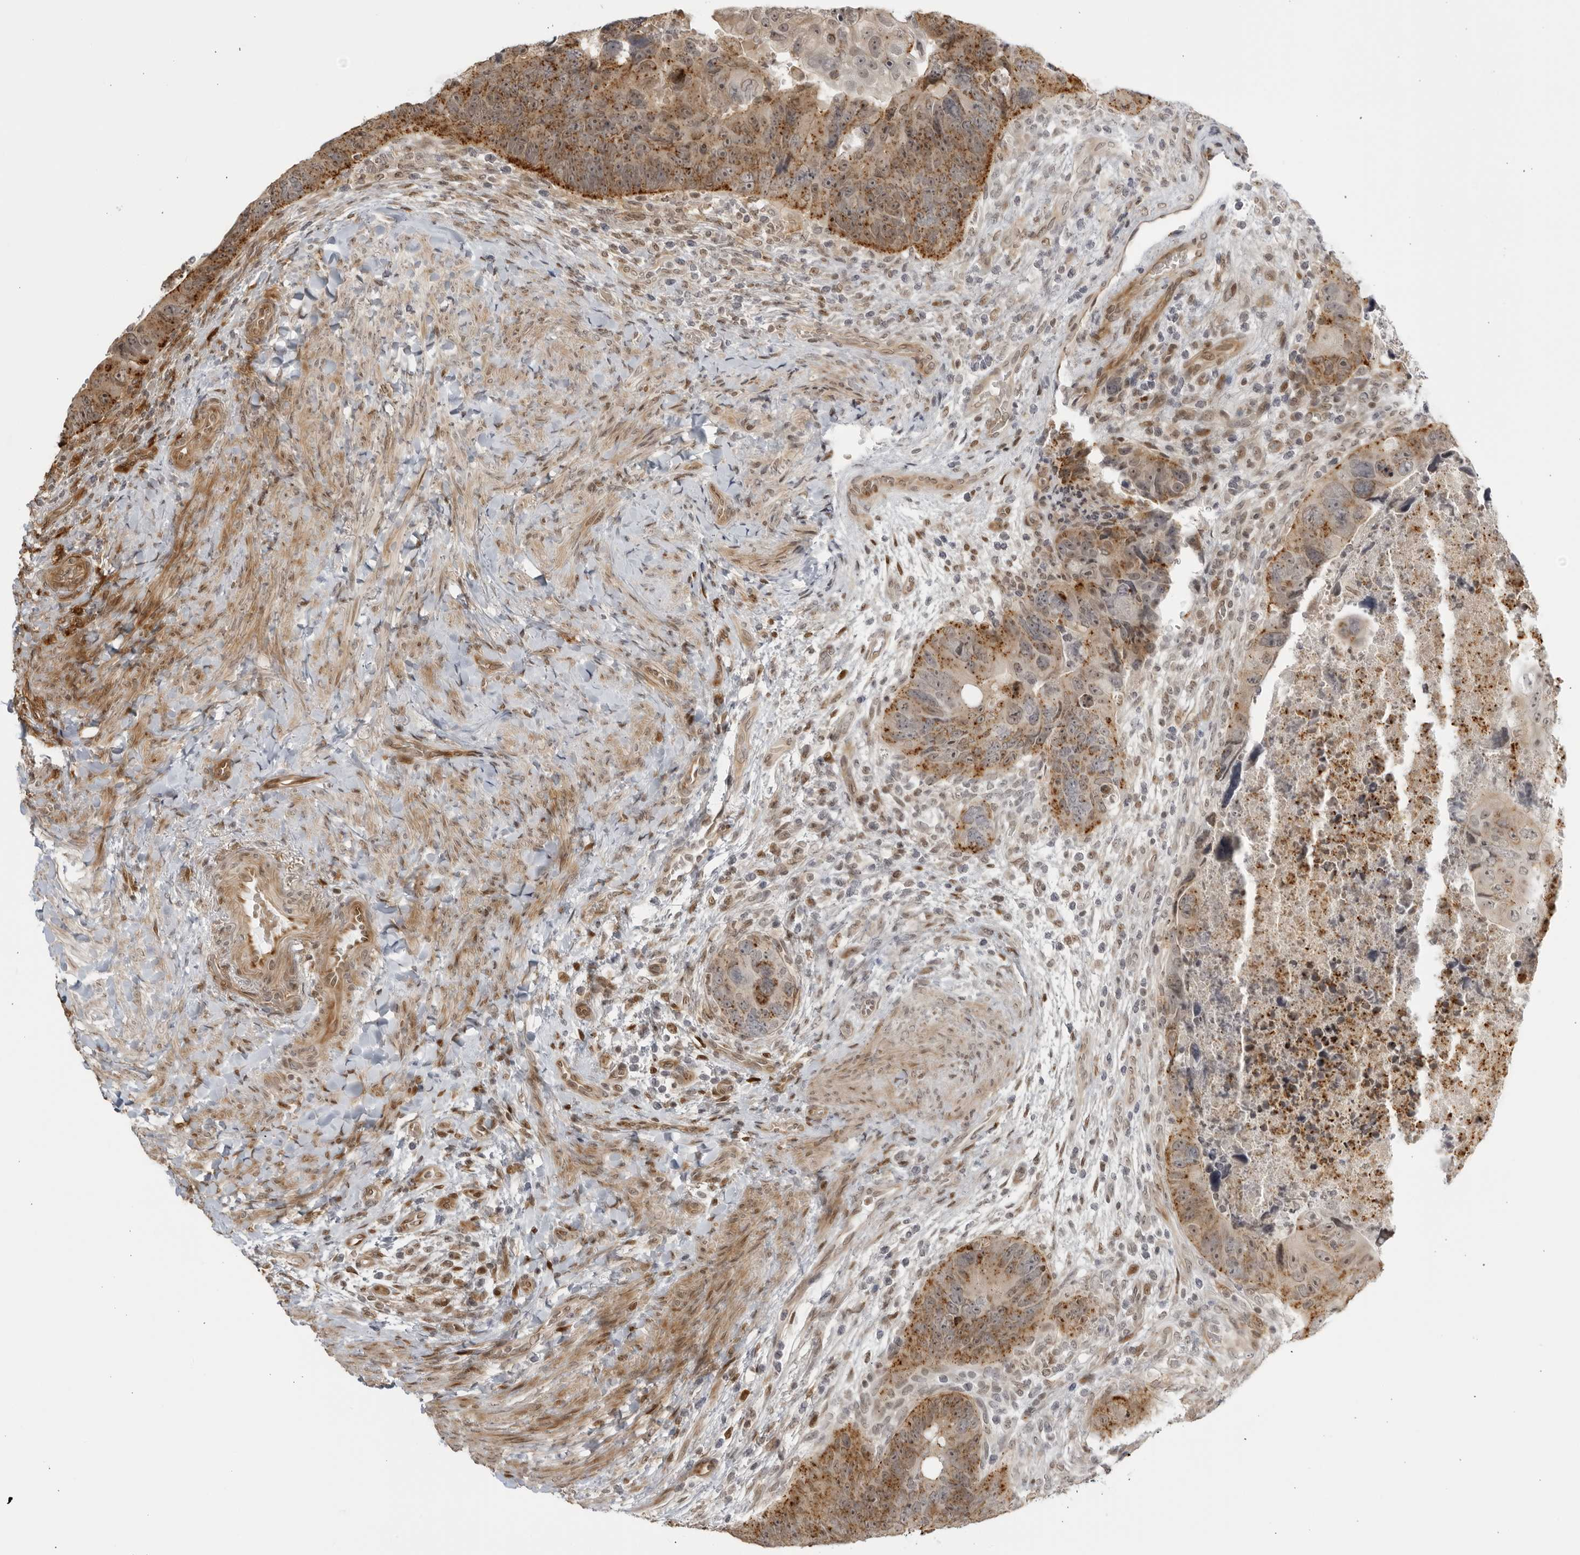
{"staining": {"intensity": "moderate", "quantity": "25%-75%", "location": "cytoplasmic/membranous,nuclear"}, "tissue": "colorectal cancer", "cell_type": "Tumor cells", "image_type": "cancer", "snomed": [{"axis": "morphology", "description": "Adenocarcinoma, NOS"}, {"axis": "topography", "description": "Rectum"}], "caption": "Moderate cytoplasmic/membranous and nuclear staining for a protein is seen in approximately 25%-75% of tumor cells of colorectal adenocarcinoma using immunohistochemistry (IHC).", "gene": "TCF21", "patient": {"sex": "male", "age": 59}}